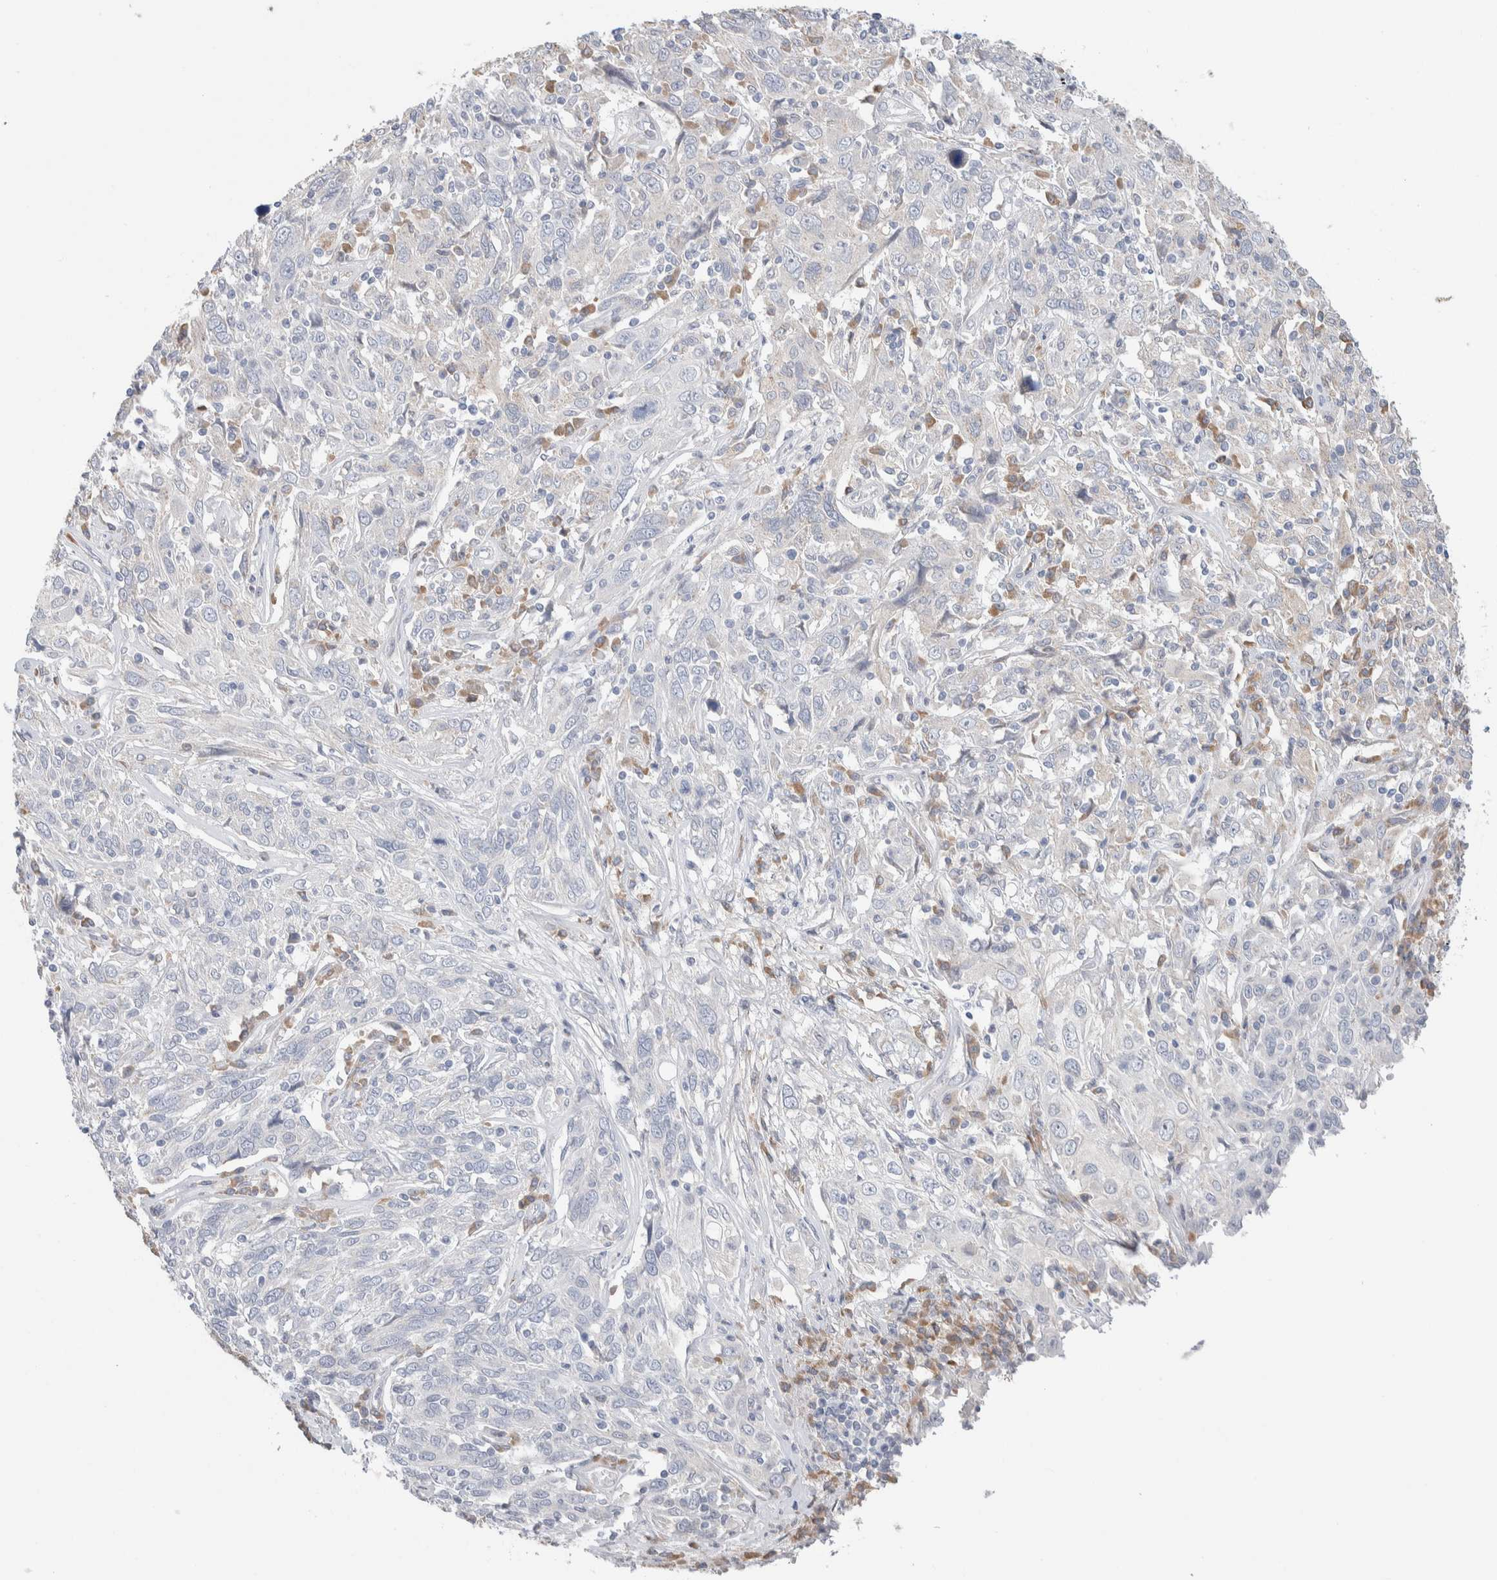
{"staining": {"intensity": "negative", "quantity": "none", "location": "none"}, "tissue": "cervical cancer", "cell_type": "Tumor cells", "image_type": "cancer", "snomed": [{"axis": "morphology", "description": "Squamous cell carcinoma, NOS"}, {"axis": "topography", "description": "Cervix"}], "caption": "Cervical cancer stained for a protein using immunohistochemistry shows no staining tumor cells.", "gene": "RUSF1", "patient": {"sex": "female", "age": 46}}